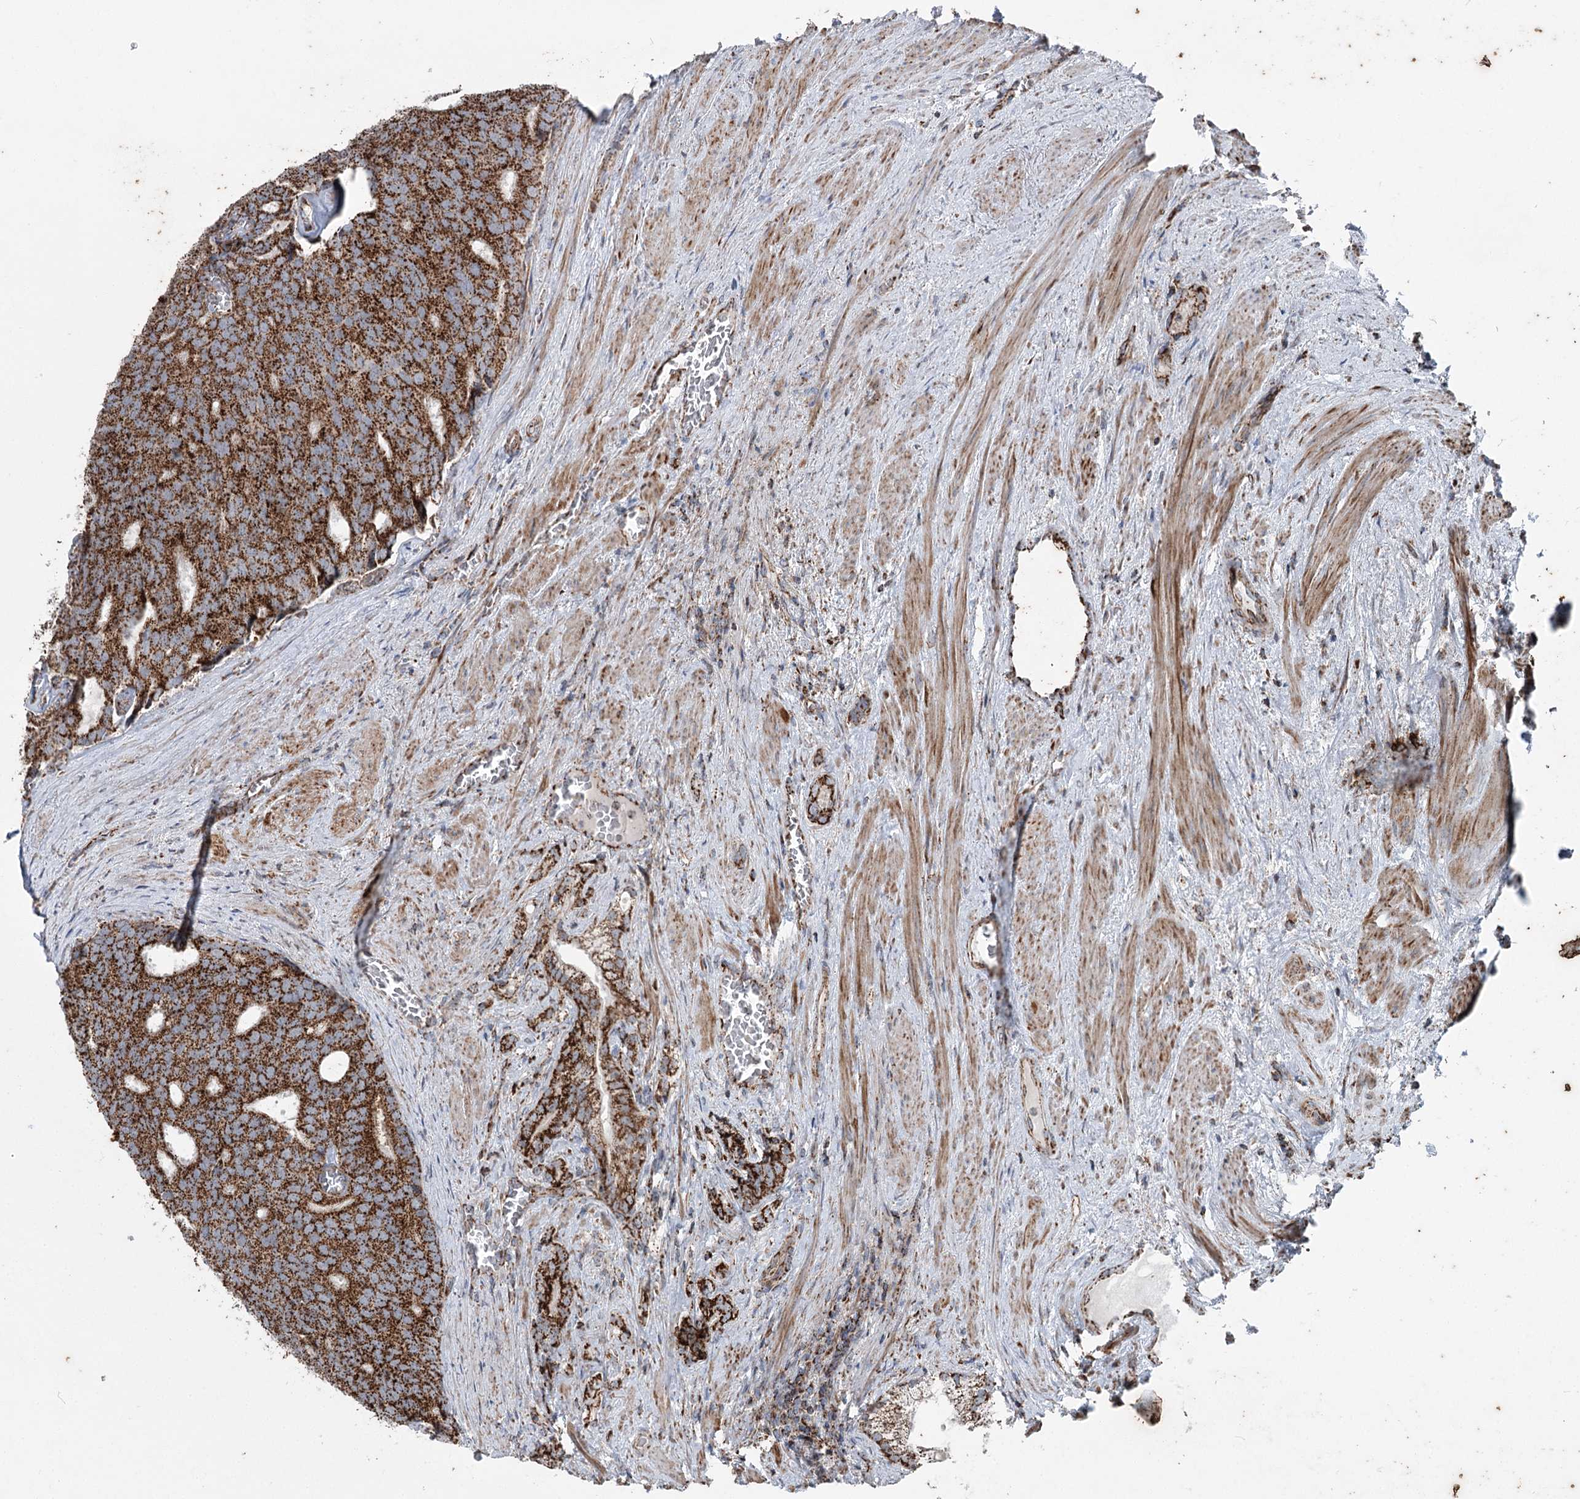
{"staining": {"intensity": "strong", "quantity": ">75%", "location": "cytoplasmic/membranous"}, "tissue": "prostate cancer", "cell_type": "Tumor cells", "image_type": "cancer", "snomed": [{"axis": "morphology", "description": "Adenocarcinoma, Low grade"}, {"axis": "topography", "description": "Prostate"}], "caption": "Prostate cancer (low-grade adenocarcinoma) stained with a protein marker demonstrates strong staining in tumor cells.", "gene": "UCN3", "patient": {"sex": "male", "age": 71}}